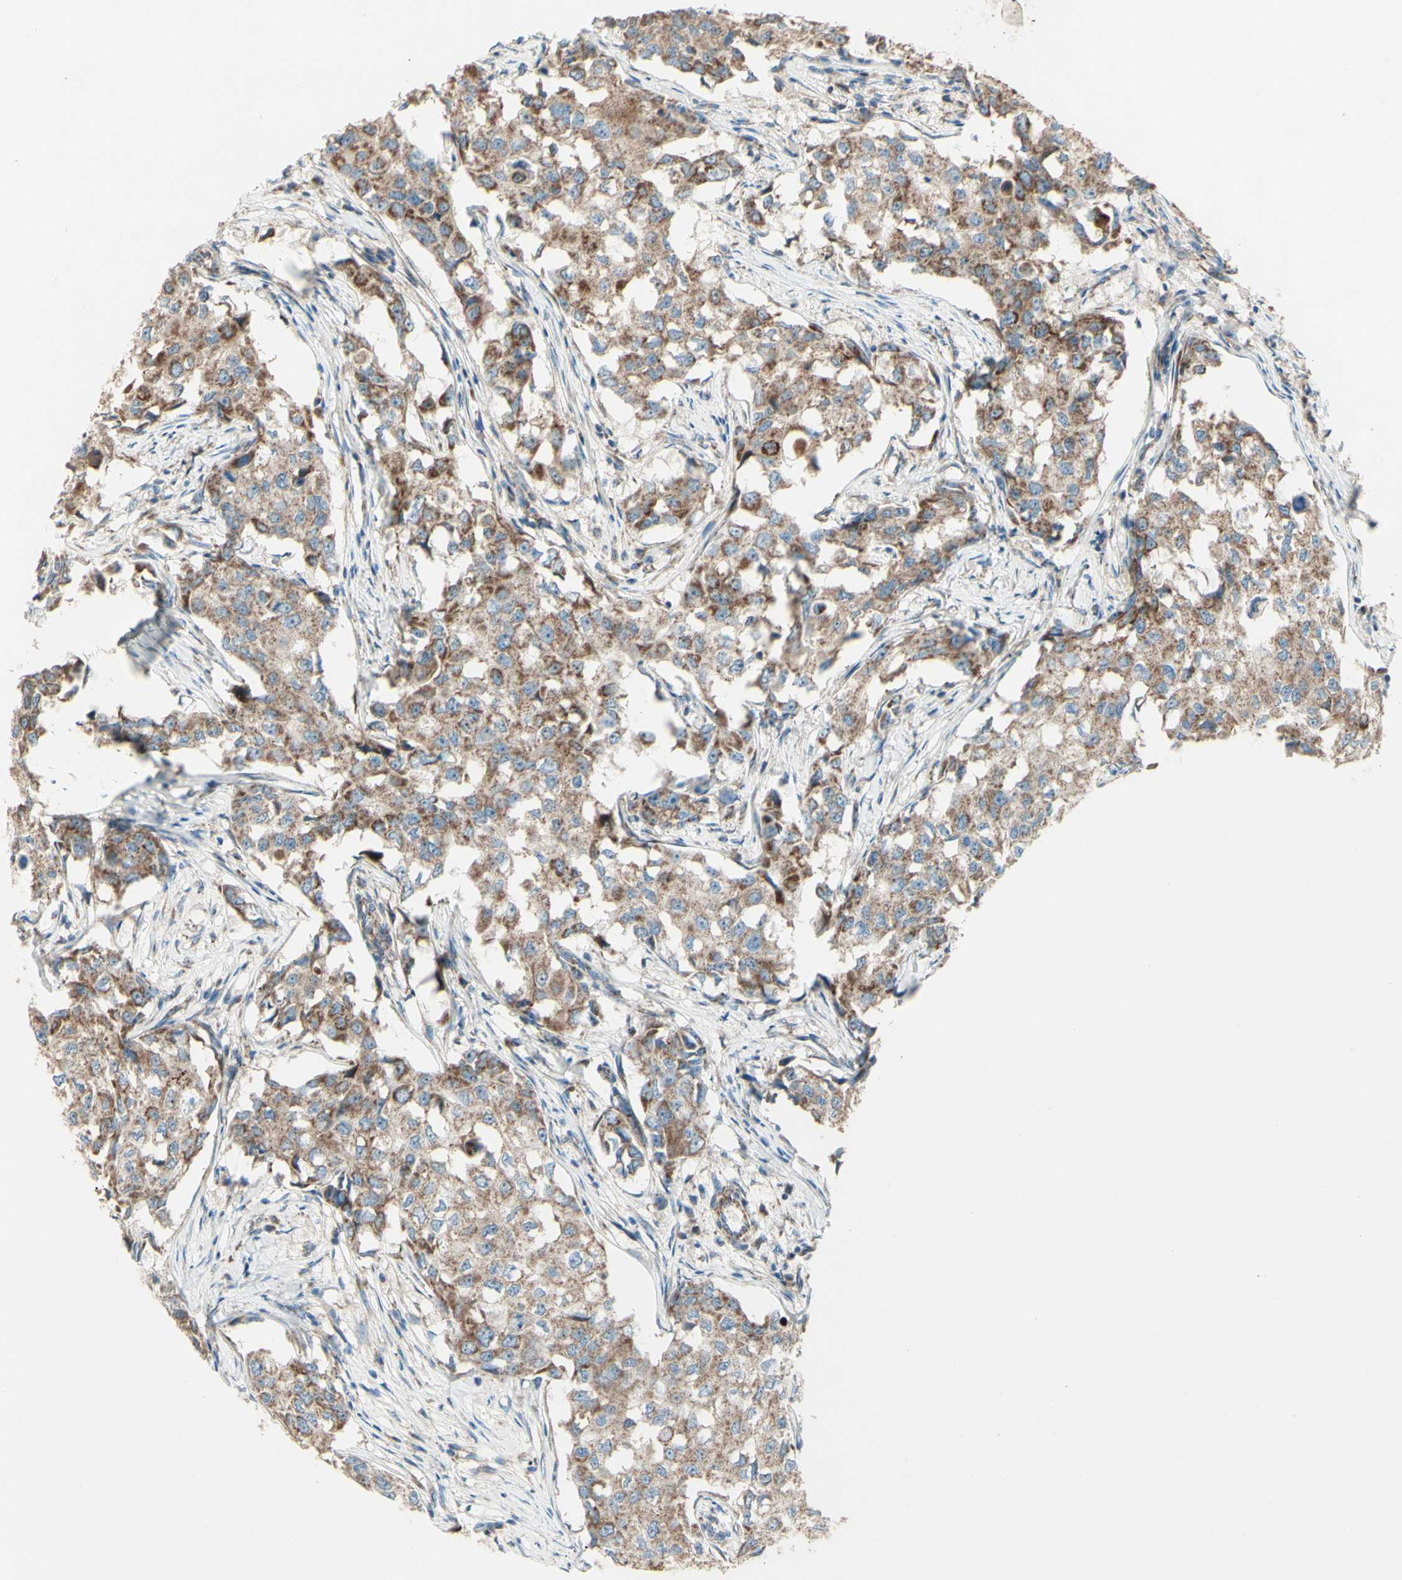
{"staining": {"intensity": "moderate", "quantity": ">75%", "location": "cytoplasmic/membranous"}, "tissue": "breast cancer", "cell_type": "Tumor cells", "image_type": "cancer", "snomed": [{"axis": "morphology", "description": "Duct carcinoma"}, {"axis": "topography", "description": "Breast"}], "caption": "There is medium levels of moderate cytoplasmic/membranous staining in tumor cells of breast cancer (intraductal carcinoma), as demonstrated by immunohistochemical staining (brown color).", "gene": "RHOT1", "patient": {"sex": "female", "age": 27}}